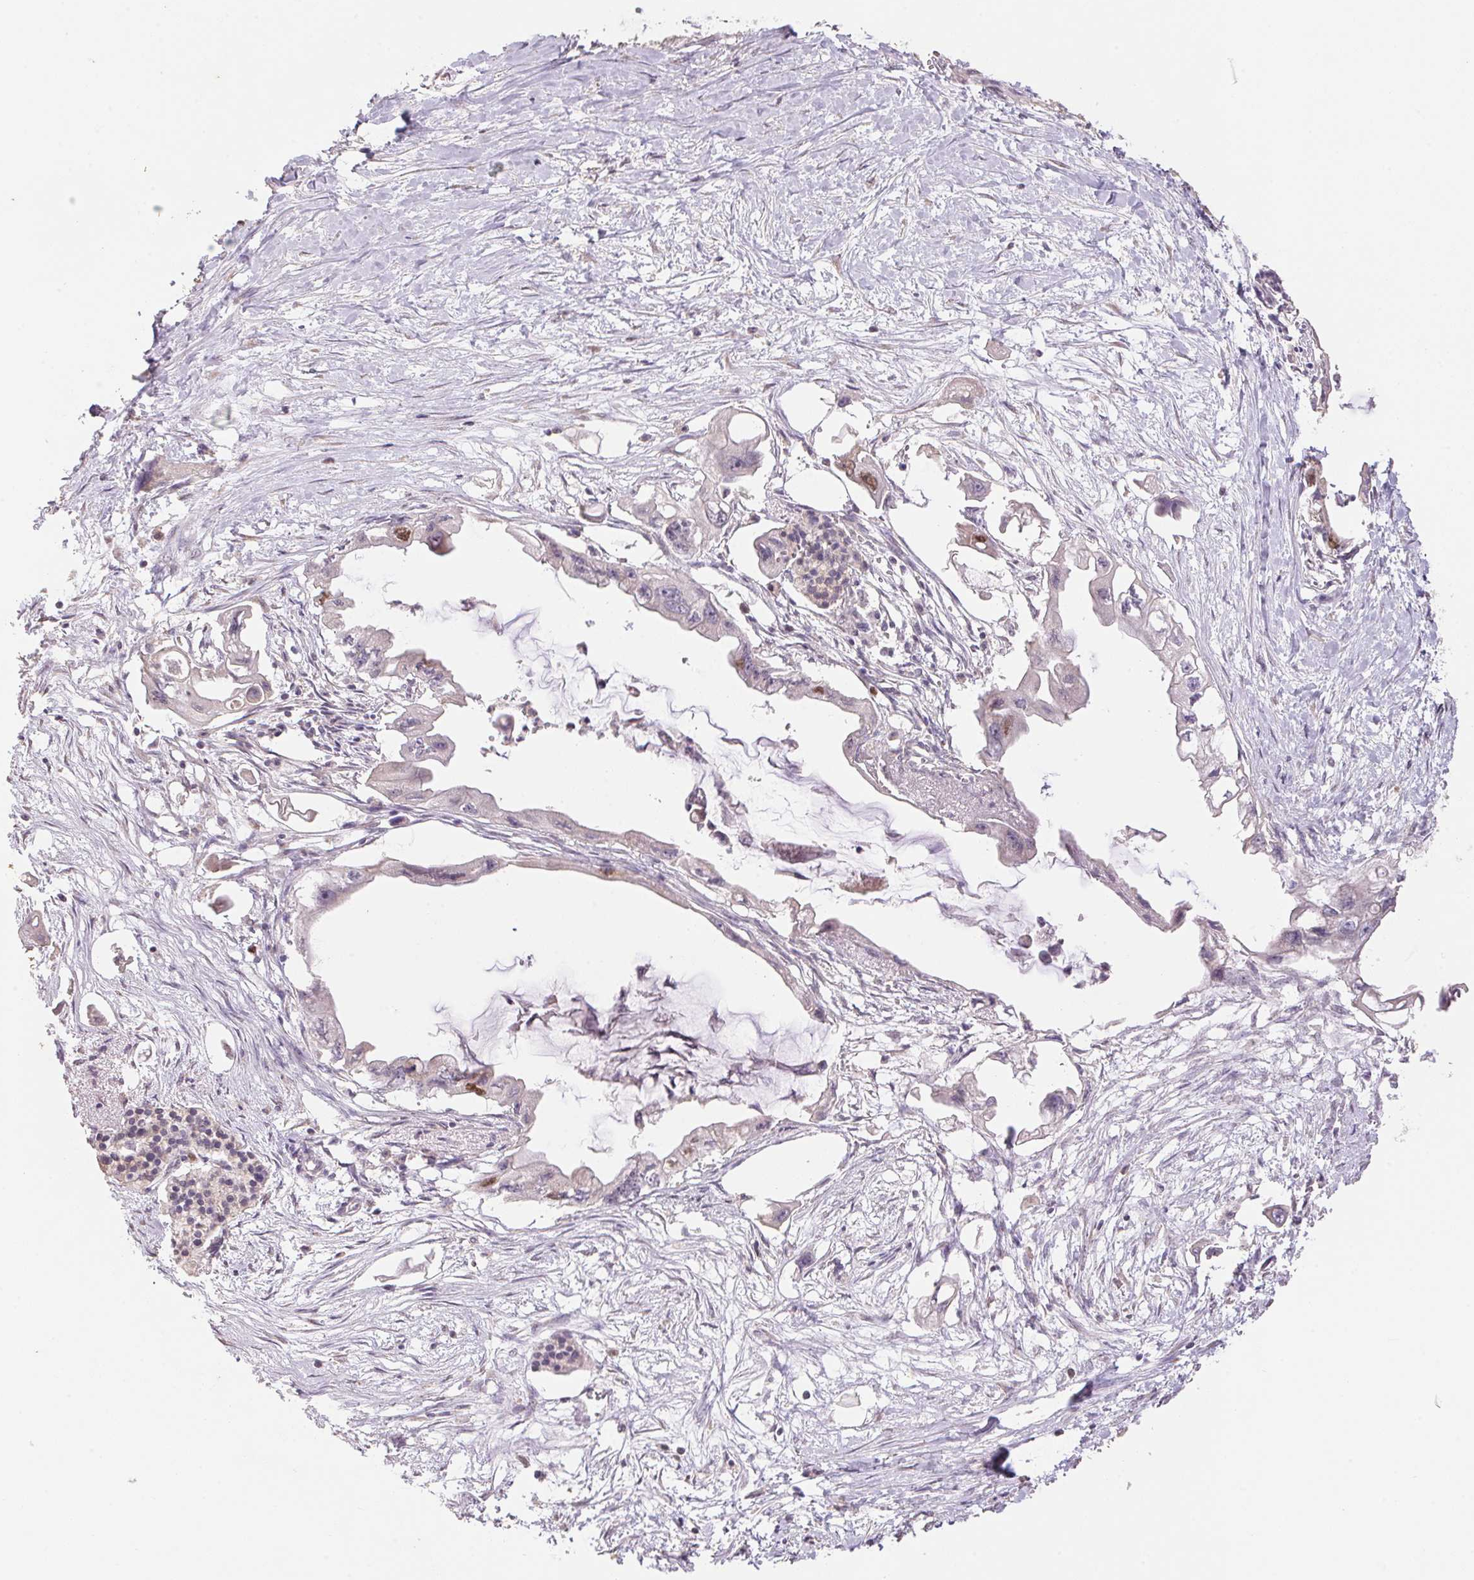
{"staining": {"intensity": "strong", "quantity": "<25%", "location": "nuclear"}, "tissue": "pancreatic cancer", "cell_type": "Tumor cells", "image_type": "cancer", "snomed": [{"axis": "morphology", "description": "Adenocarcinoma, NOS"}, {"axis": "topography", "description": "Pancreas"}], "caption": "An immunohistochemistry photomicrograph of tumor tissue is shown. Protein staining in brown shows strong nuclear positivity in adenocarcinoma (pancreatic) within tumor cells. (brown staining indicates protein expression, while blue staining denotes nuclei).", "gene": "CENPF", "patient": {"sex": "male", "age": 61}}